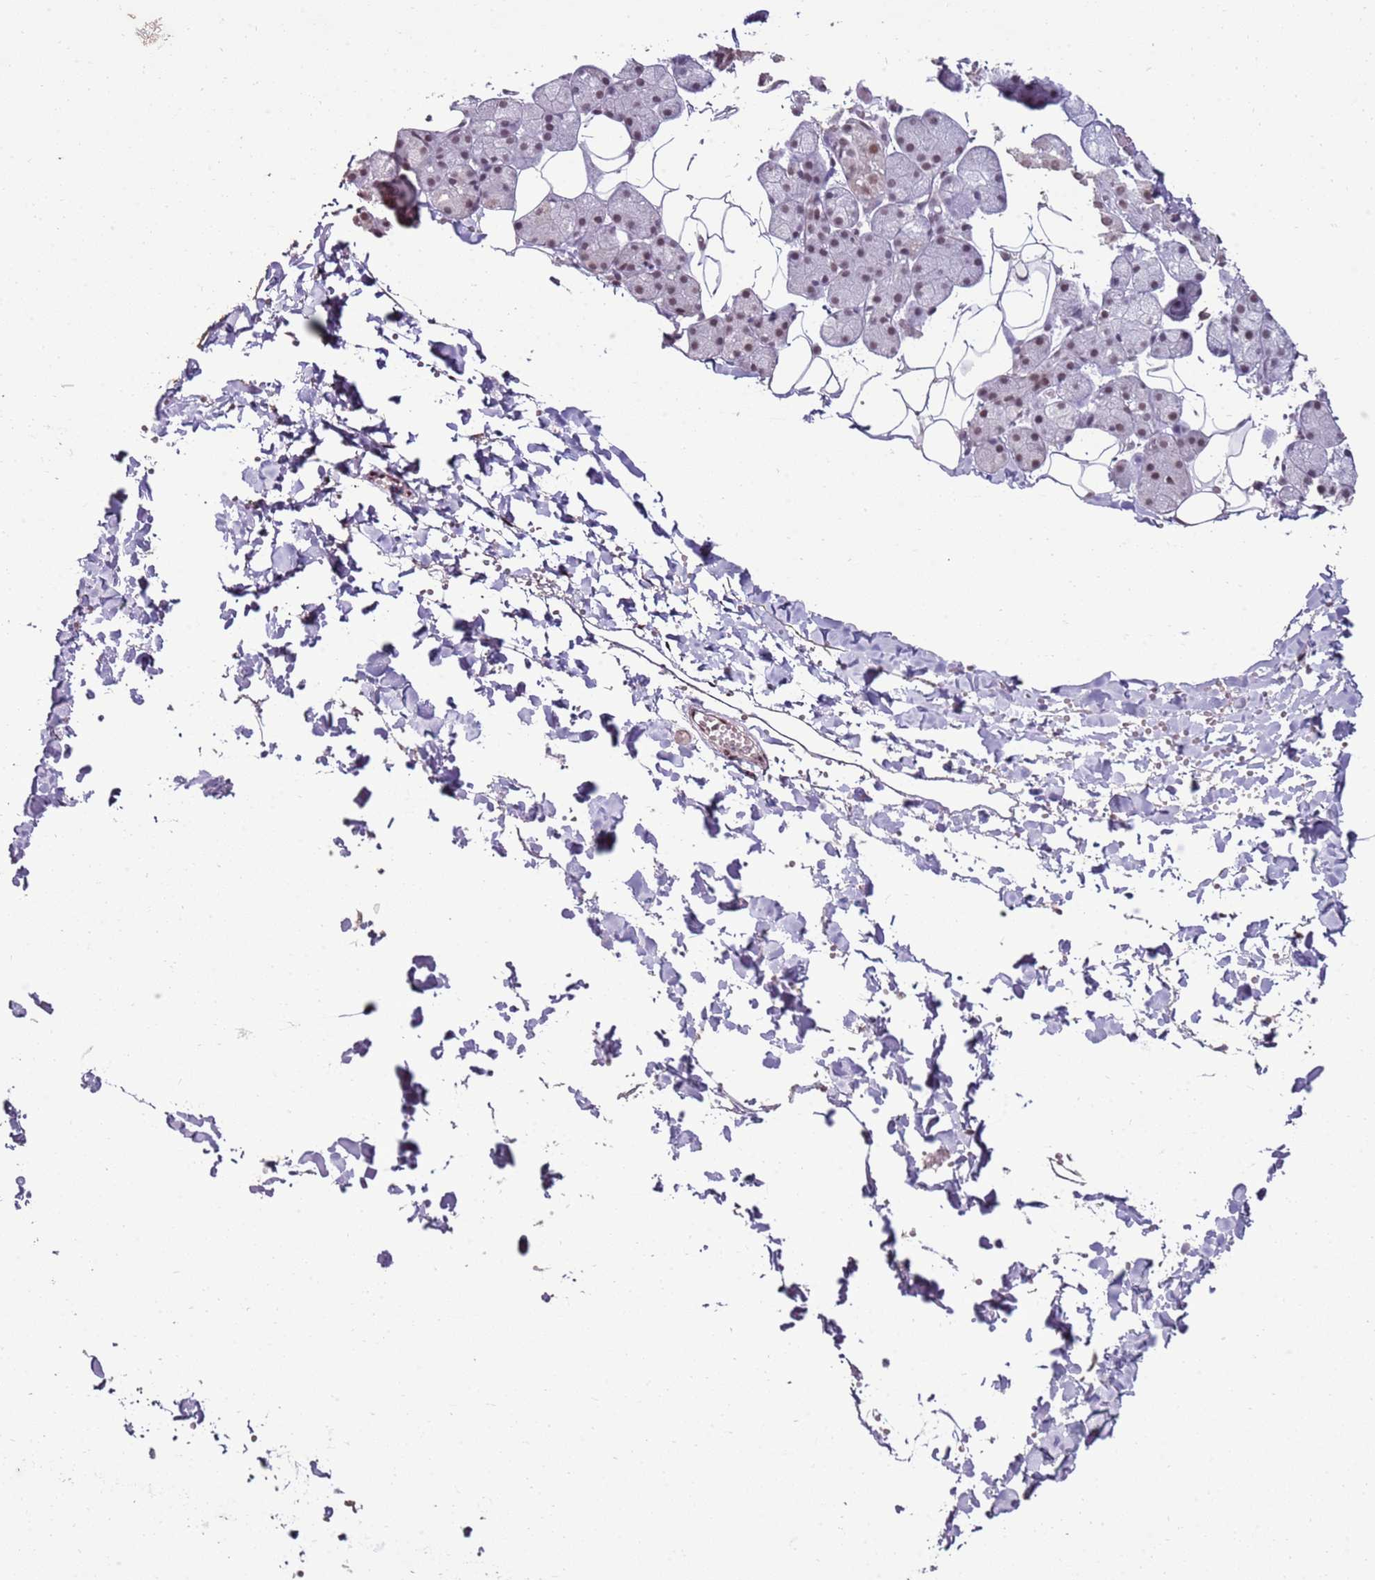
{"staining": {"intensity": "moderate", "quantity": ">75%", "location": "nuclear"}, "tissue": "salivary gland", "cell_type": "Glandular cells", "image_type": "normal", "snomed": [{"axis": "morphology", "description": "Normal tissue, NOS"}, {"axis": "topography", "description": "Salivary gland"}], "caption": "This histopathology image shows unremarkable salivary gland stained with IHC to label a protein in brown. The nuclear of glandular cells show moderate positivity for the protein. Nuclei are counter-stained blue.", "gene": "ARL14EP", "patient": {"sex": "female", "age": 33}}